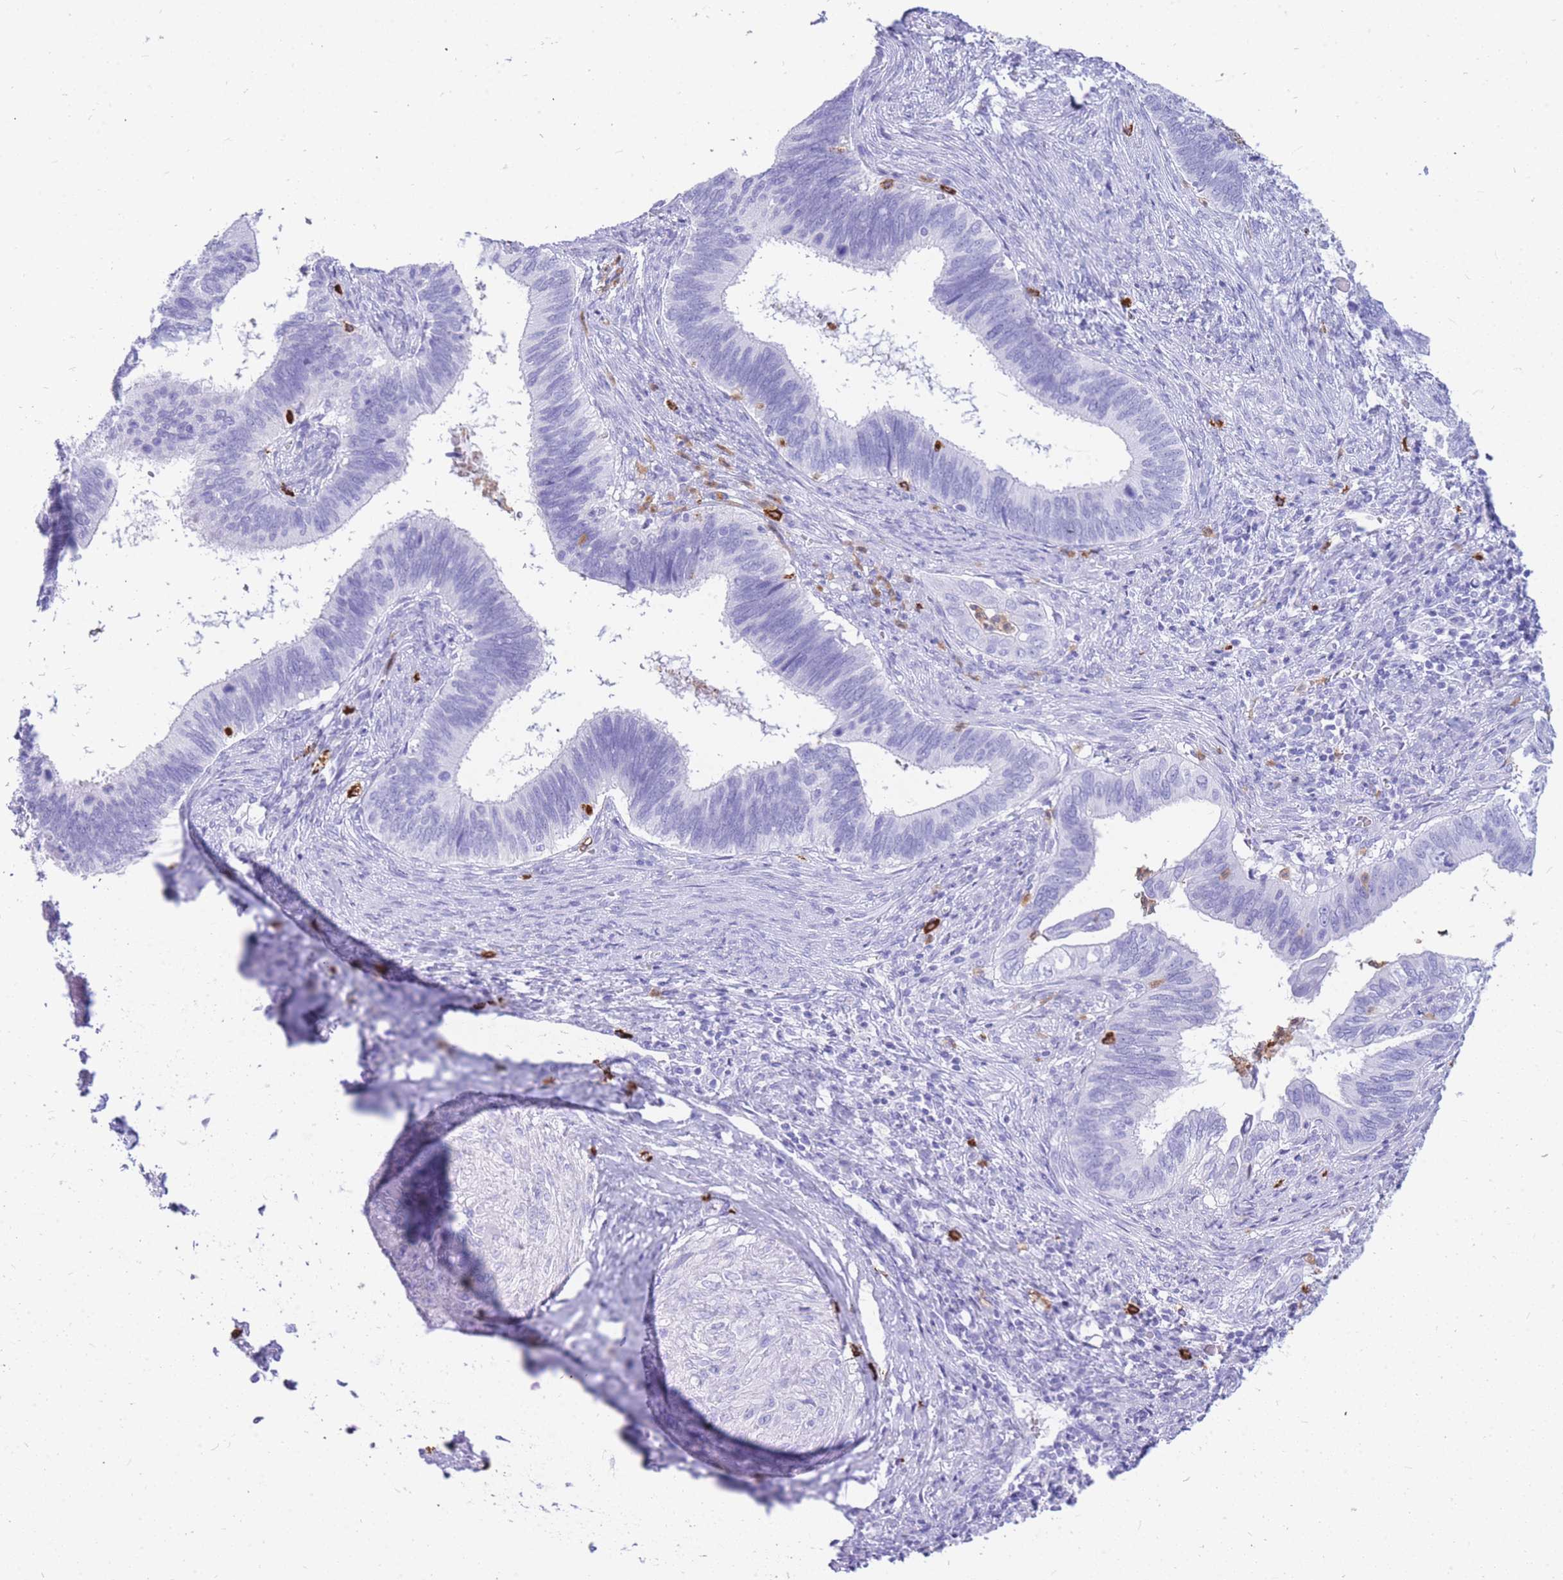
{"staining": {"intensity": "negative", "quantity": "none", "location": "none"}, "tissue": "cervical cancer", "cell_type": "Tumor cells", "image_type": "cancer", "snomed": [{"axis": "morphology", "description": "Adenocarcinoma, NOS"}, {"axis": "topography", "description": "Cervix"}], "caption": "The photomicrograph displays no significant expression in tumor cells of cervical adenocarcinoma. Brightfield microscopy of immunohistochemistry stained with DAB (3,3'-diaminobenzidine) (brown) and hematoxylin (blue), captured at high magnification.", "gene": "HERC1", "patient": {"sex": "female", "age": 42}}